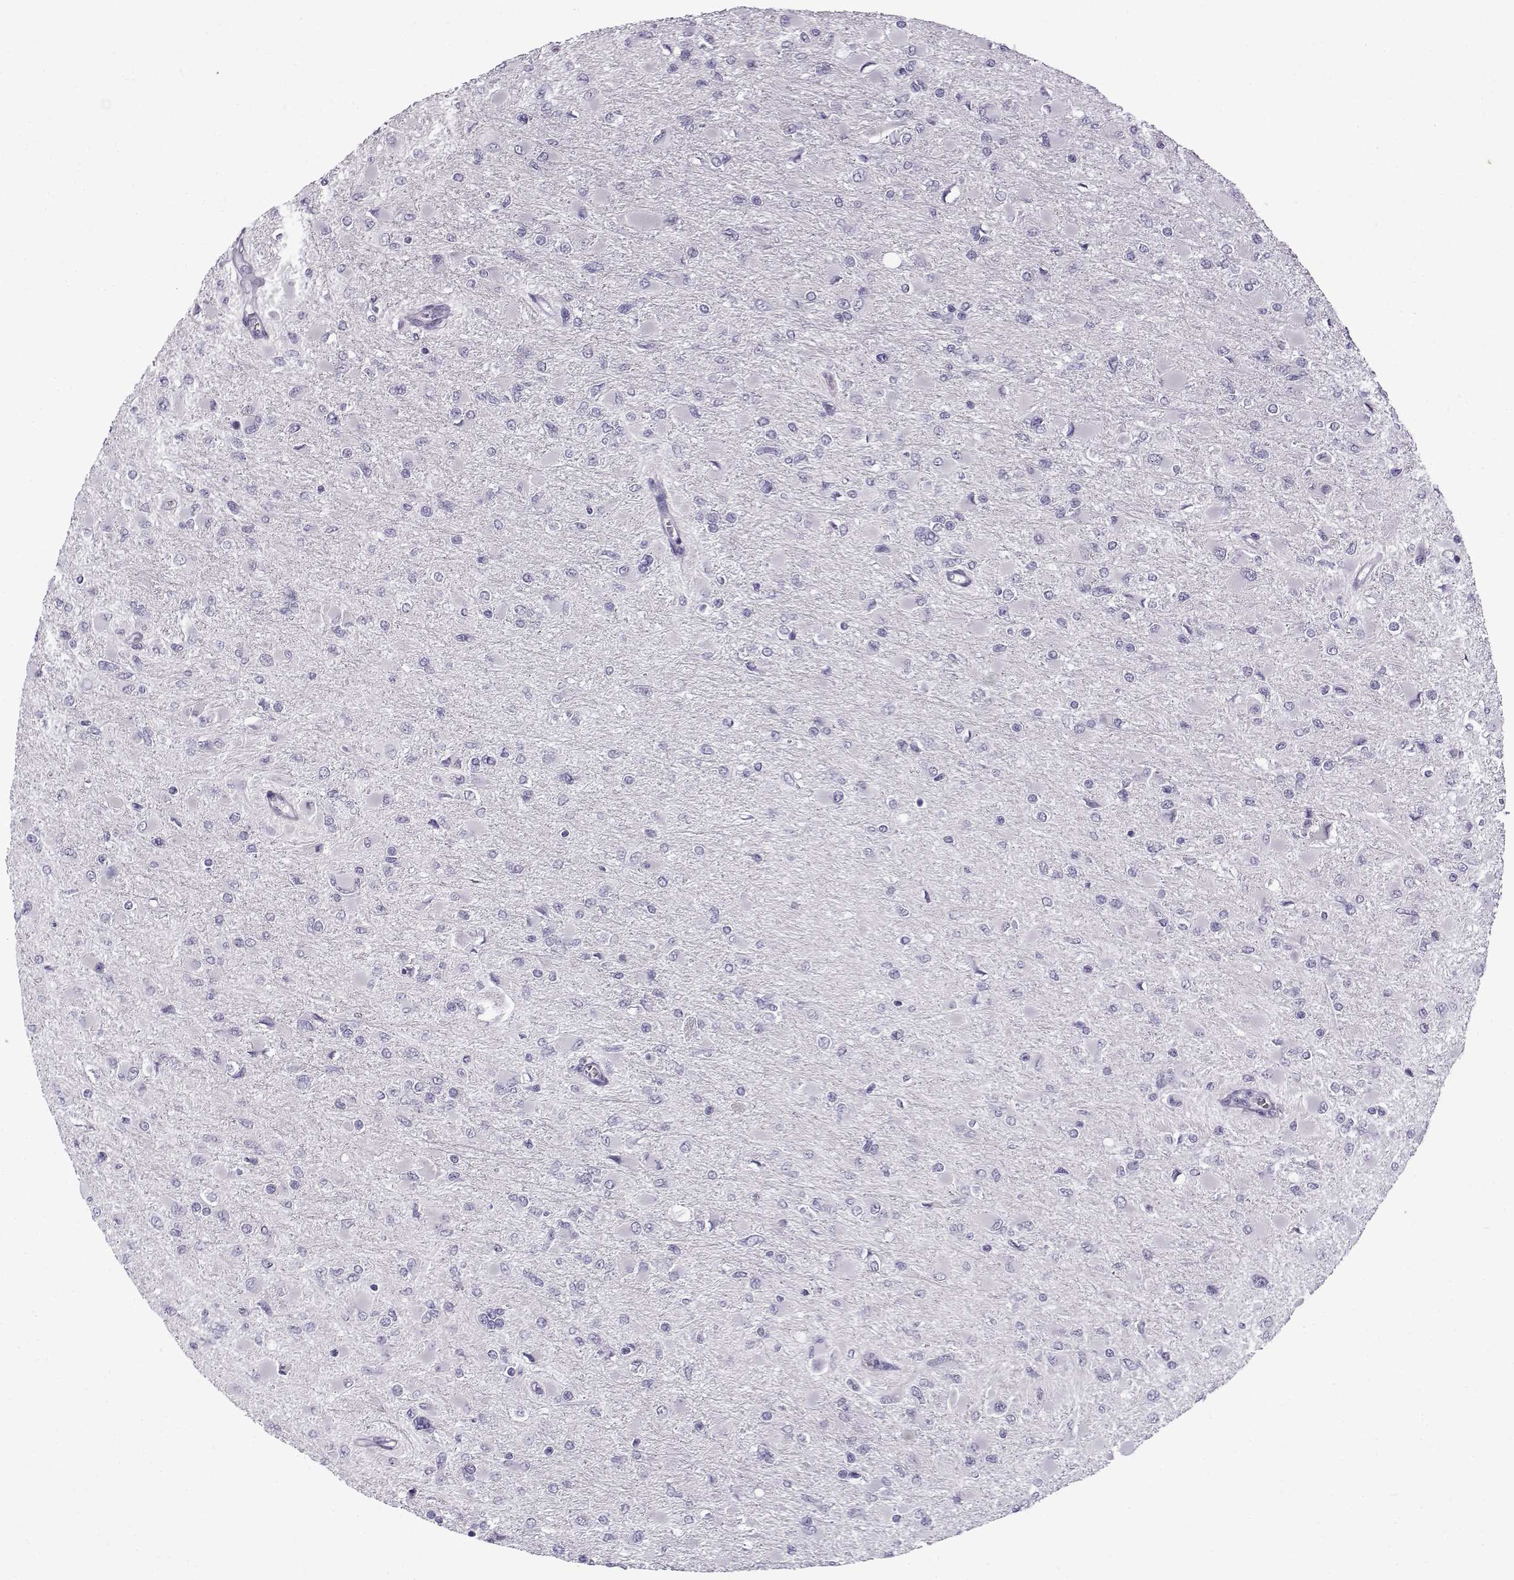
{"staining": {"intensity": "negative", "quantity": "none", "location": "none"}, "tissue": "glioma", "cell_type": "Tumor cells", "image_type": "cancer", "snomed": [{"axis": "morphology", "description": "Glioma, malignant, High grade"}, {"axis": "topography", "description": "Cerebral cortex"}], "caption": "Tumor cells show no significant staining in malignant glioma (high-grade).", "gene": "GTSF1L", "patient": {"sex": "female", "age": 36}}